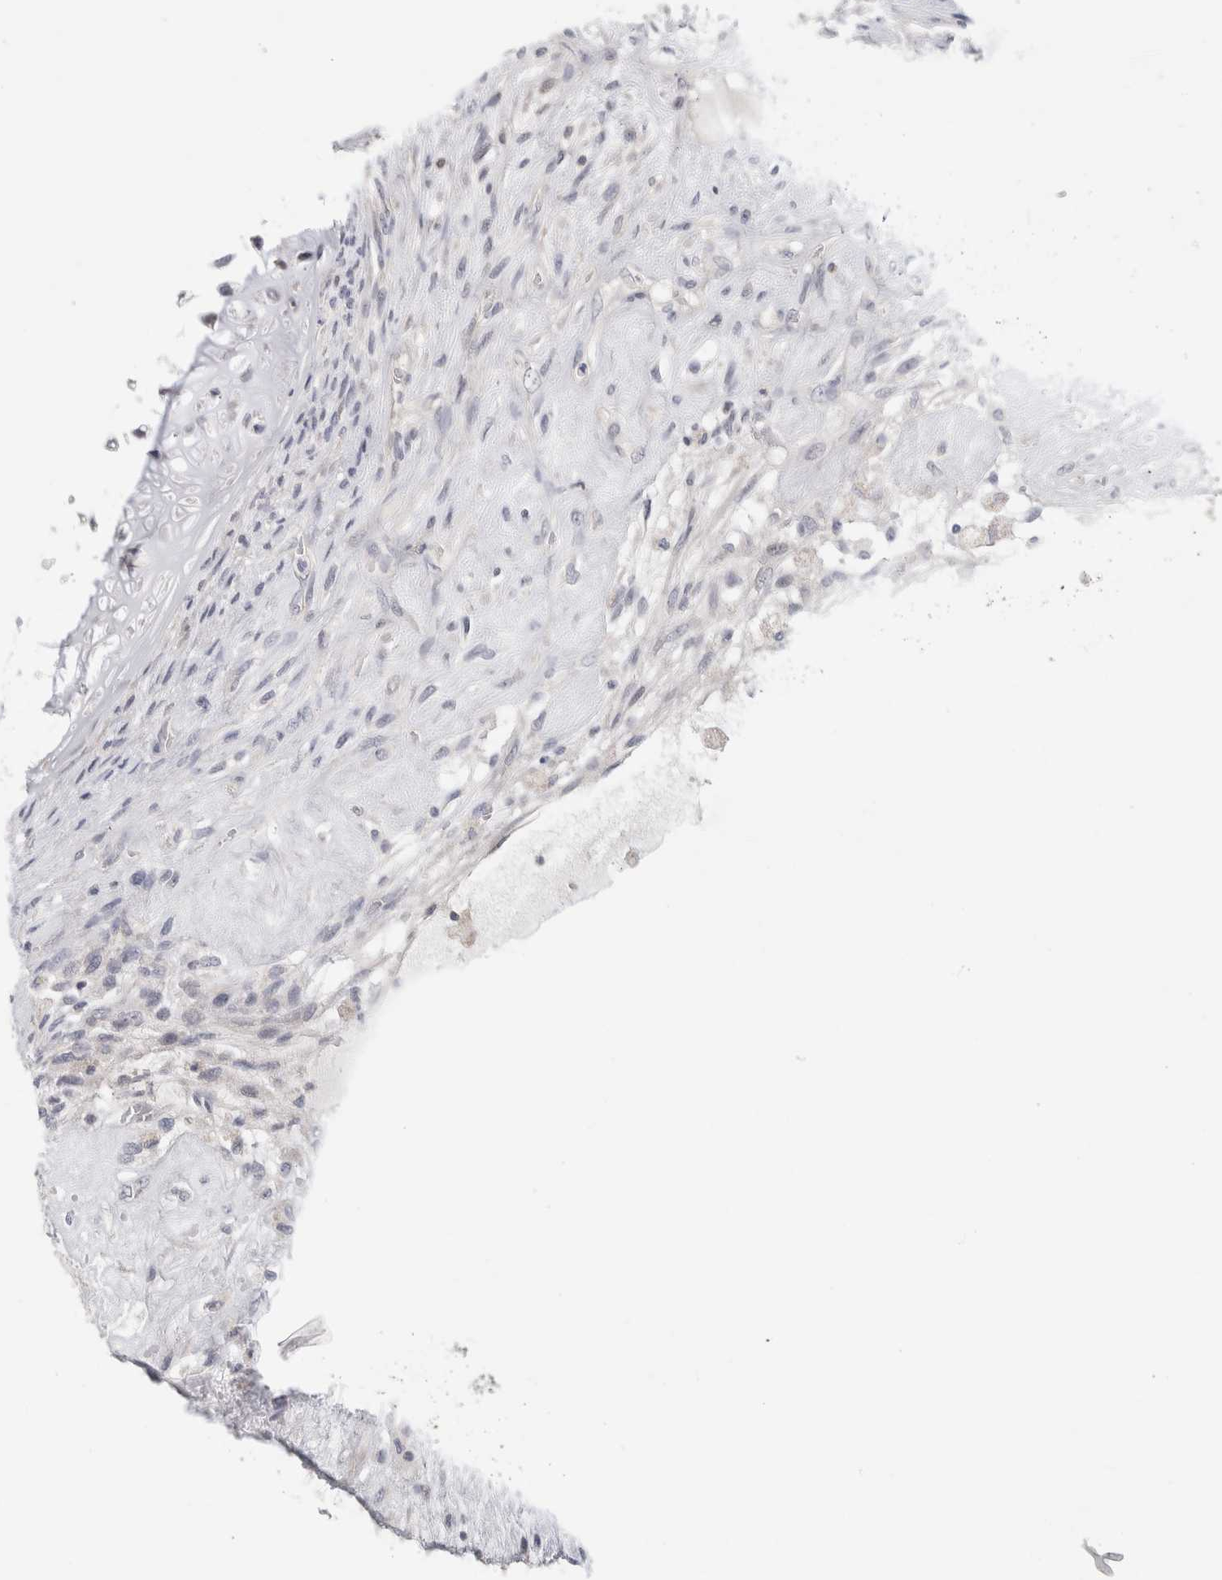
{"staining": {"intensity": "weak", "quantity": "<25%", "location": "nuclear"}, "tissue": "testis cancer", "cell_type": "Tumor cells", "image_type": "cancer", "snomed": [{"axis": "morphology", "description": "Seminoma, NOS"}, {"axis": "morphology", "description": "Carcinoma, Embryonal, NOS"}, {"axis": "topography", "description": "Testis"}], "caption": "Protein analysis of testis cancer demonstrates no significant staining in tumor cells. (Immunohistochemistry, brightfield microscopy, high magnification).", "gene": "SYTL5", "patient": {"sex": "male", "age": 28}}